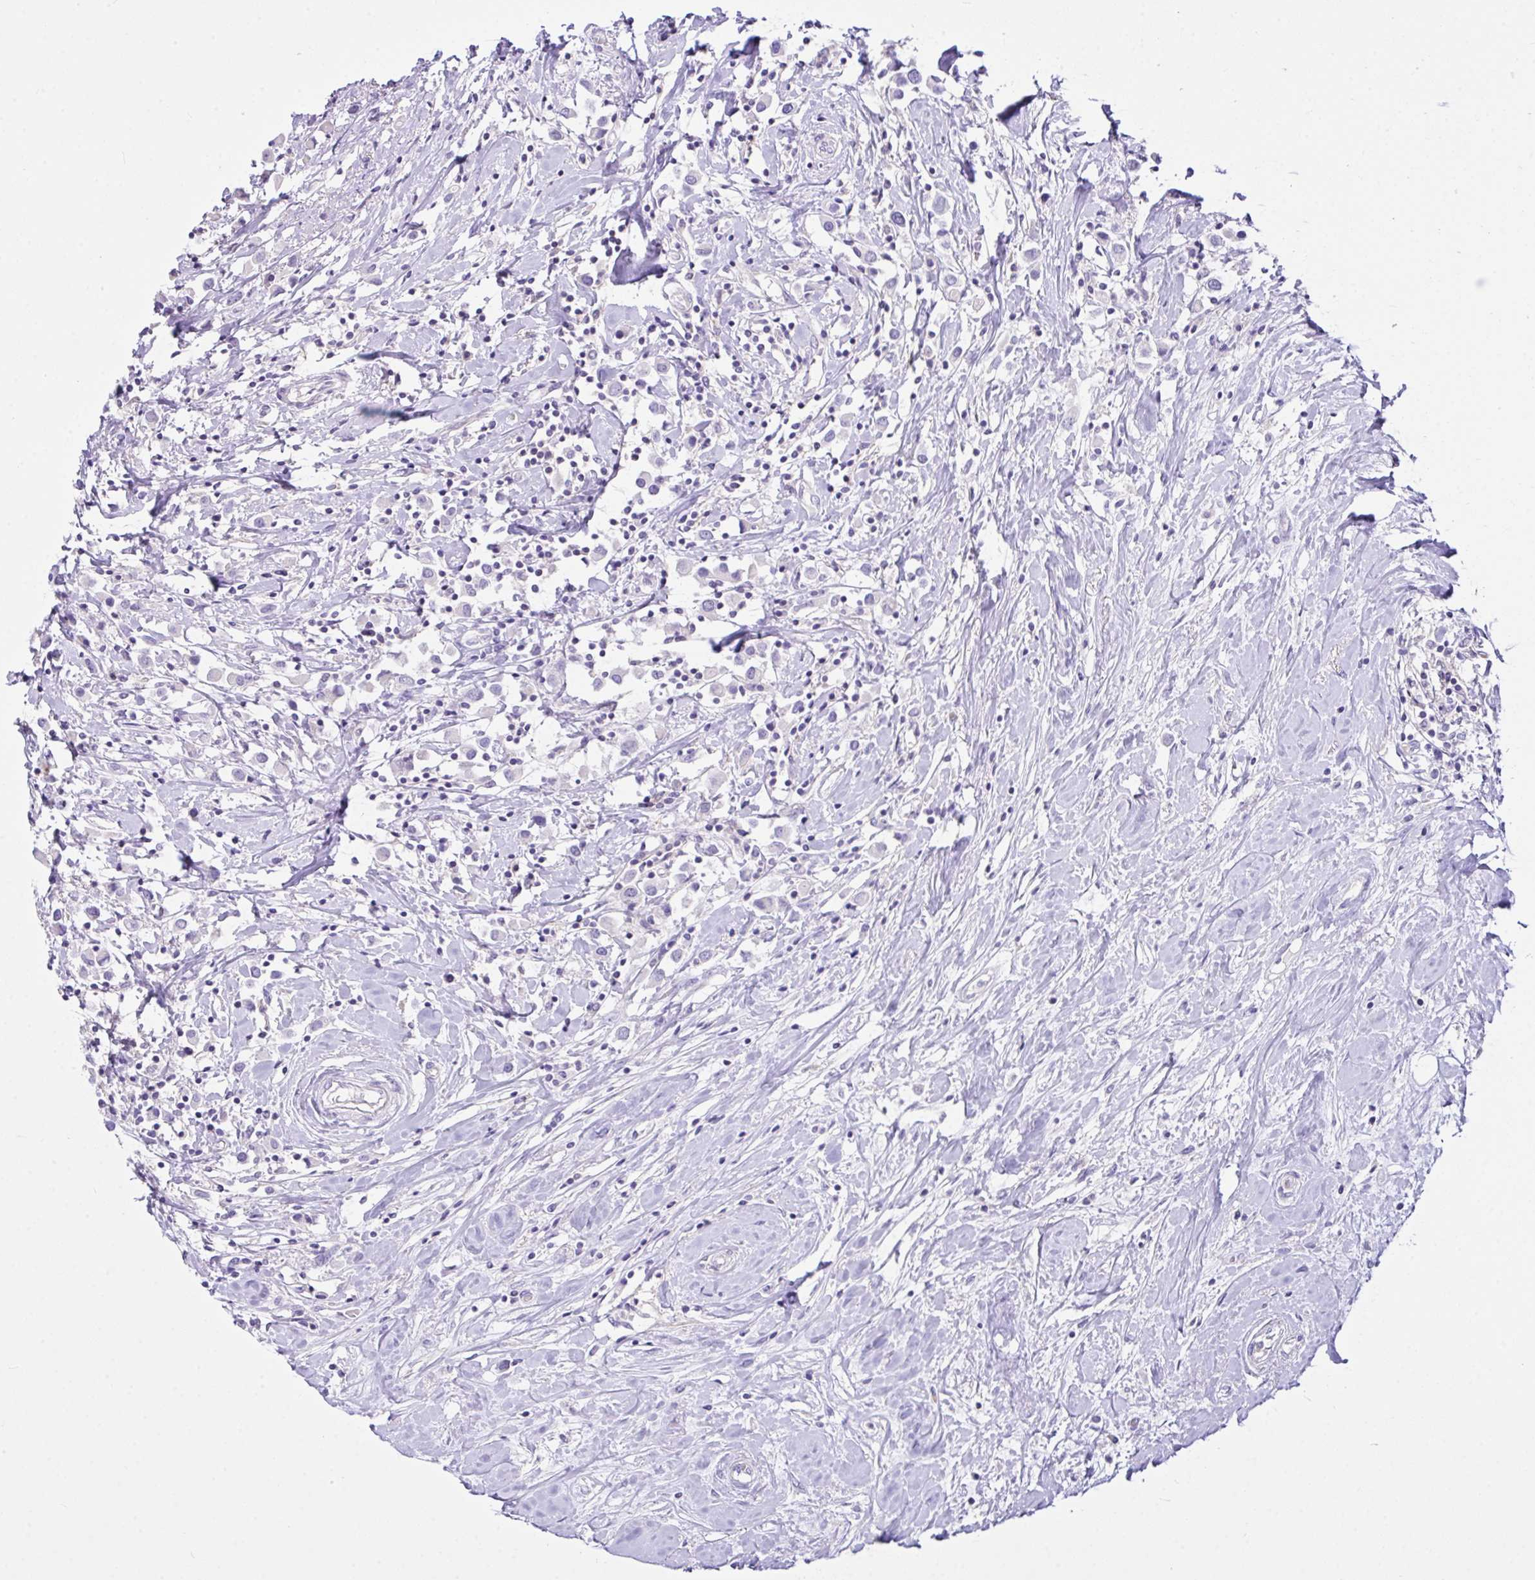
{"staining": {"intensity": "negative", "quantity": "none", "location": "none"}, "tissue": "breast cancer", "cell_type": "Tumor cells", "image_type": "cancer", "snomed": [{"axis": "morphology", "description": "Duct carcinoma"}, {"axis": "topography", "description": "Breast"}], "caption": "Immunohistochemistry (IHC) image of human breast cancer (infiltrating ductal carcinoma) stained for a protein (brown), which exhibits no positivity in tumor cells.", "gene": "D2HGDH", "patient": {"sex": "female", "age": 61}}